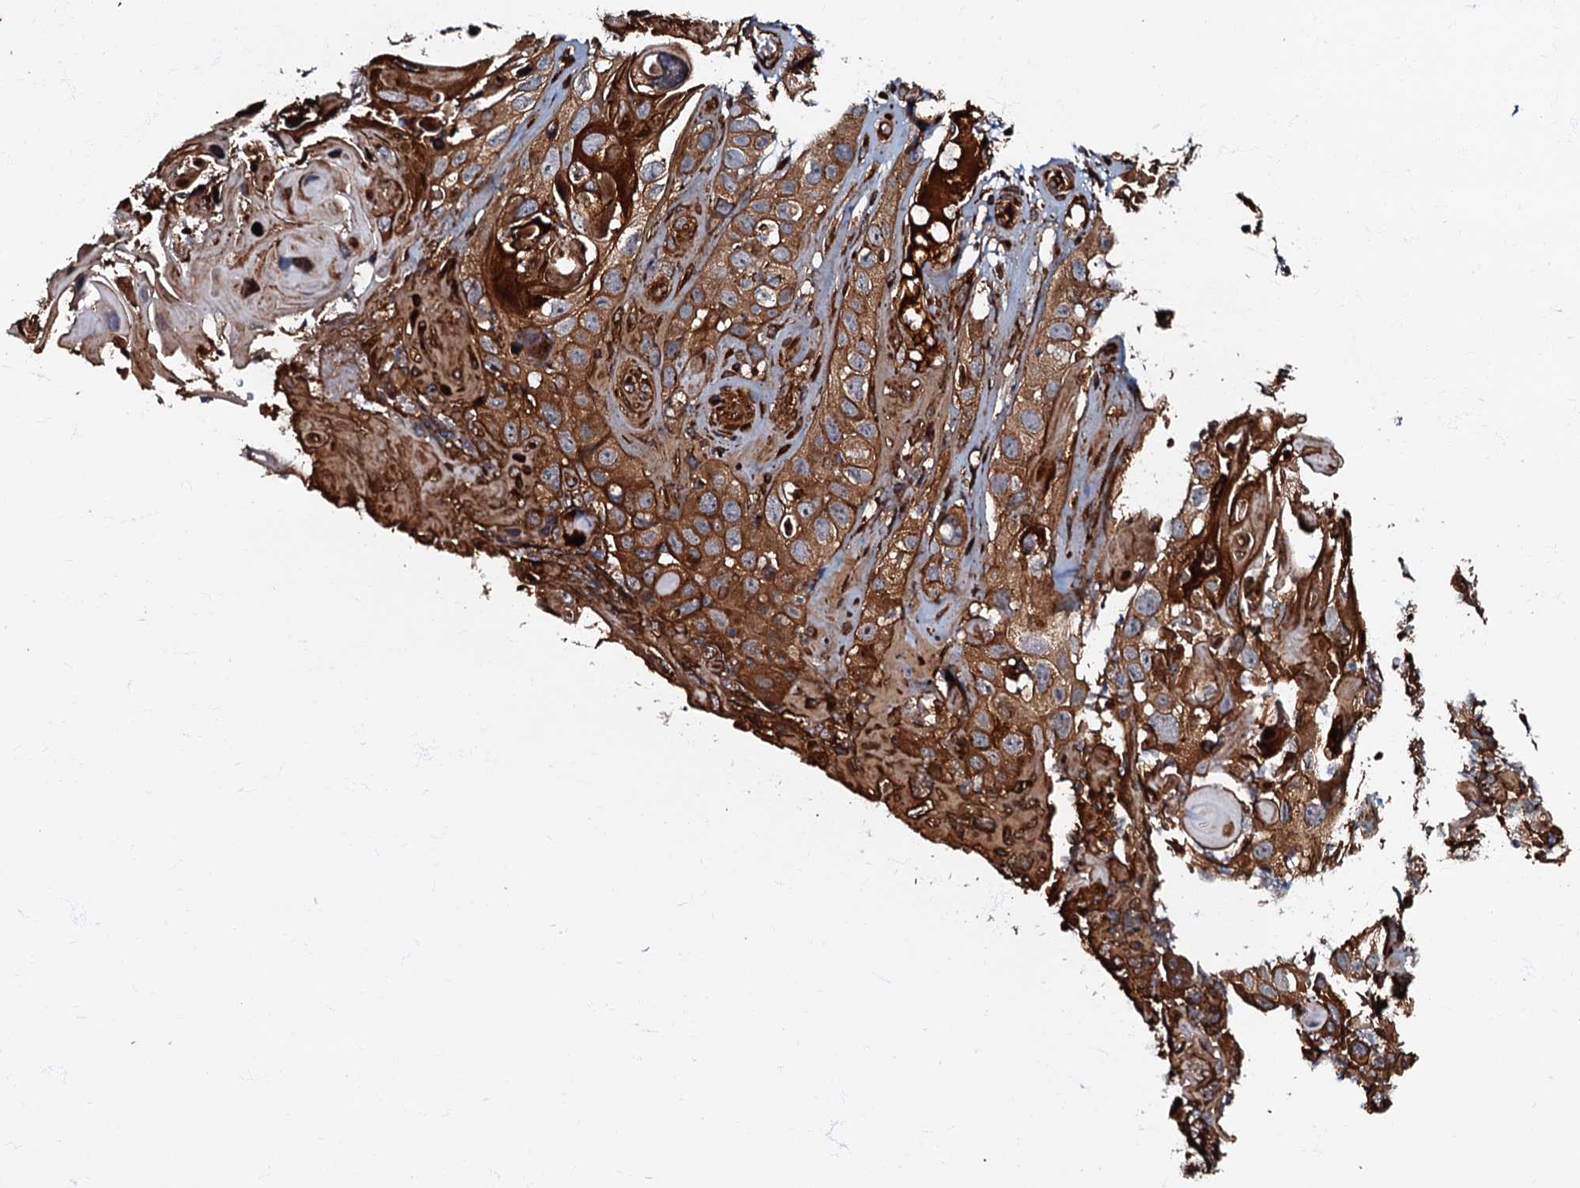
{"staining": {"intensity": "strong", "quantity": ">75%", "location": "cytoplasmic/membranous"}, "tissue": "skin cancer", "cell_type": "Tumor cells", "image_type": "cancer", "snomed": [{"axis": "morphology", "description": "Squamous cell carcinoma, NOS"}, {"axis": "topography", "description": "Skin"}], "caption": "Squamous cell carcinoma (skin) stained with DAB immunohistochemistry shows high levels of strong cytoplasmic/membranous staining in approximately >75% of tumor cells.", "gene": "BLOC1S6", "patient": {"sex": "male", "age": 55}}